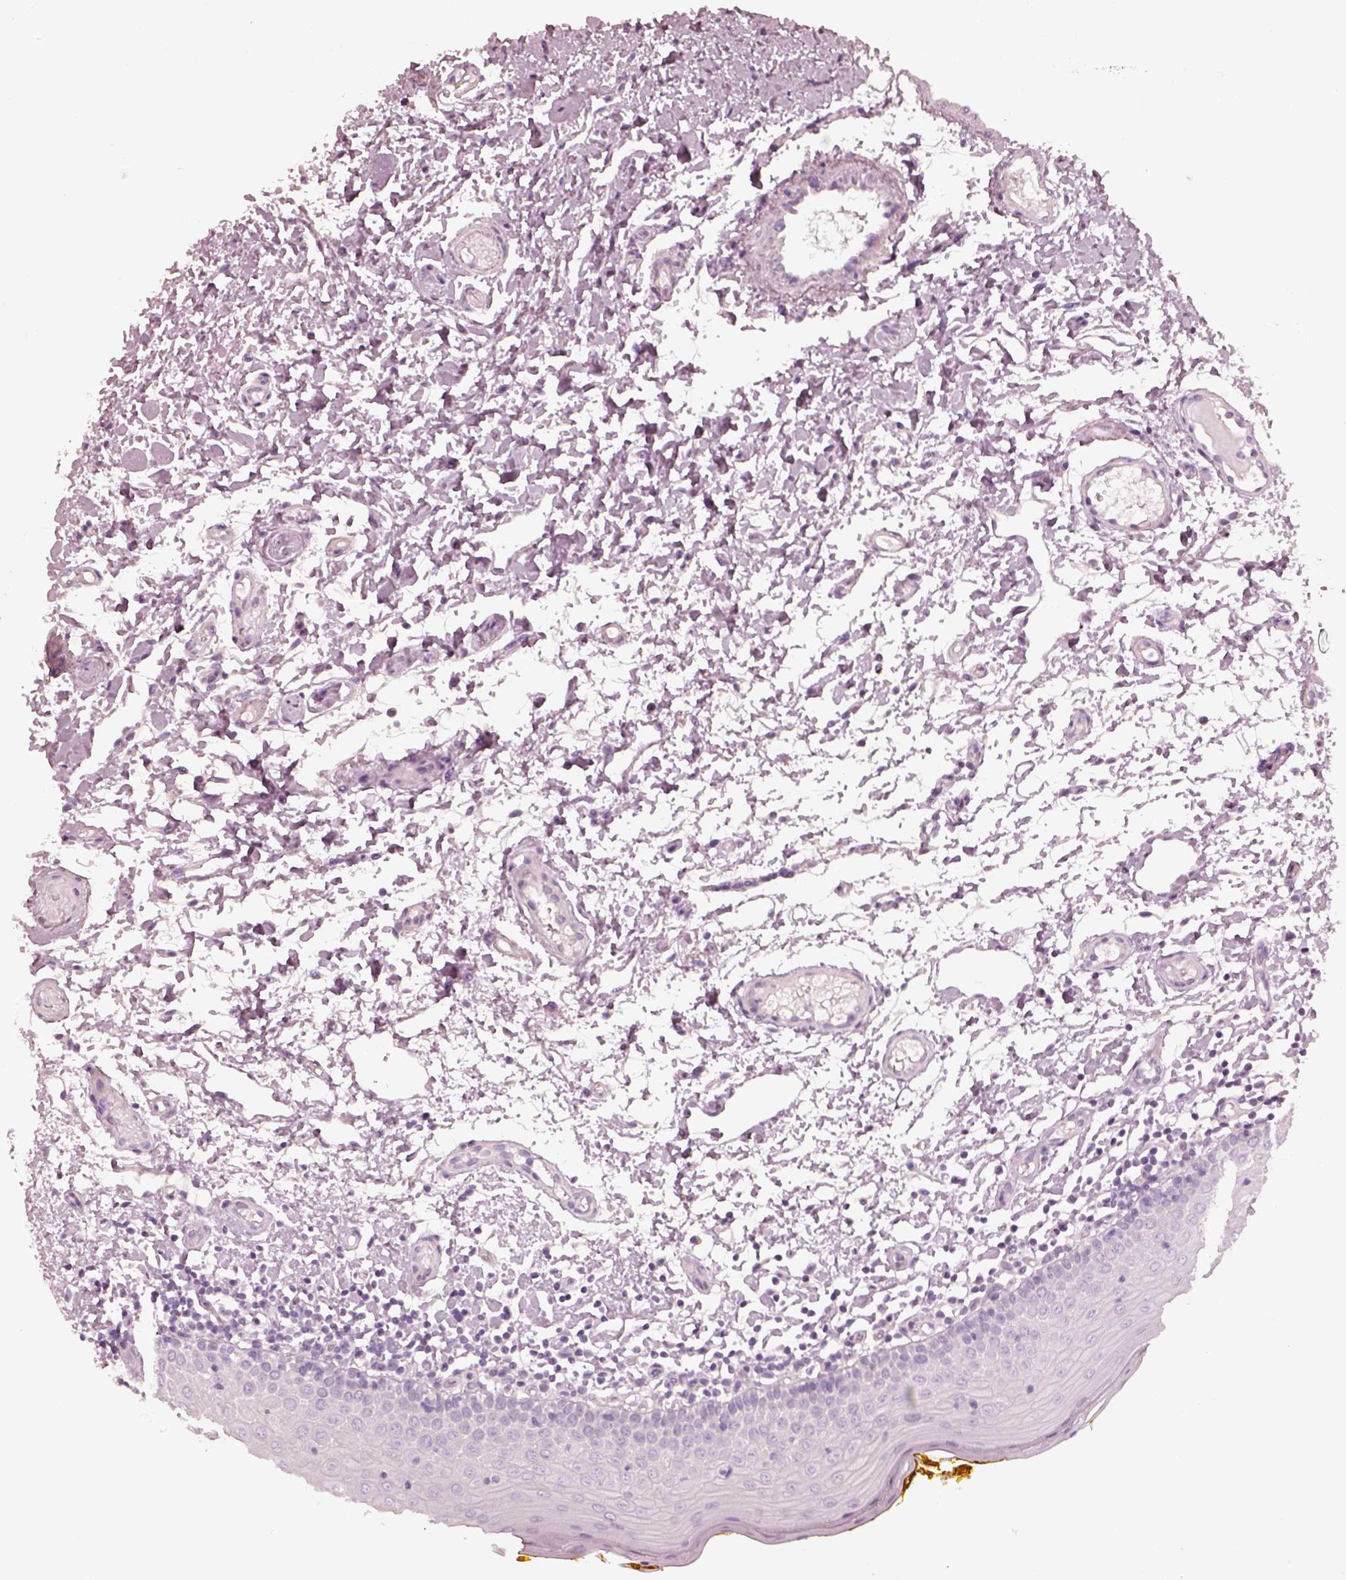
{"staining": {"intensity": "negative", "quantity": "none", "location": "none"}, "tissue": "oral mucosa", "cell_type": "Squamous epithelial cells", "image_type": "normal", "snomed": [{"axis": "morphology", "description": "Normal tissue, NOS"}, {"axis": "topography", "description": "Oral tissue"}, {"axis": "topography", "description": "Tounge, NOS"}], "caption": "DAB (3,3'-diaminobenzidine) immunohistochemical staining of normal human oral mucosa demonstrates no significant expression in squamous epithelial cells.", "gene": "ZP4", "patient": {"sex": "female", "age": 58}}